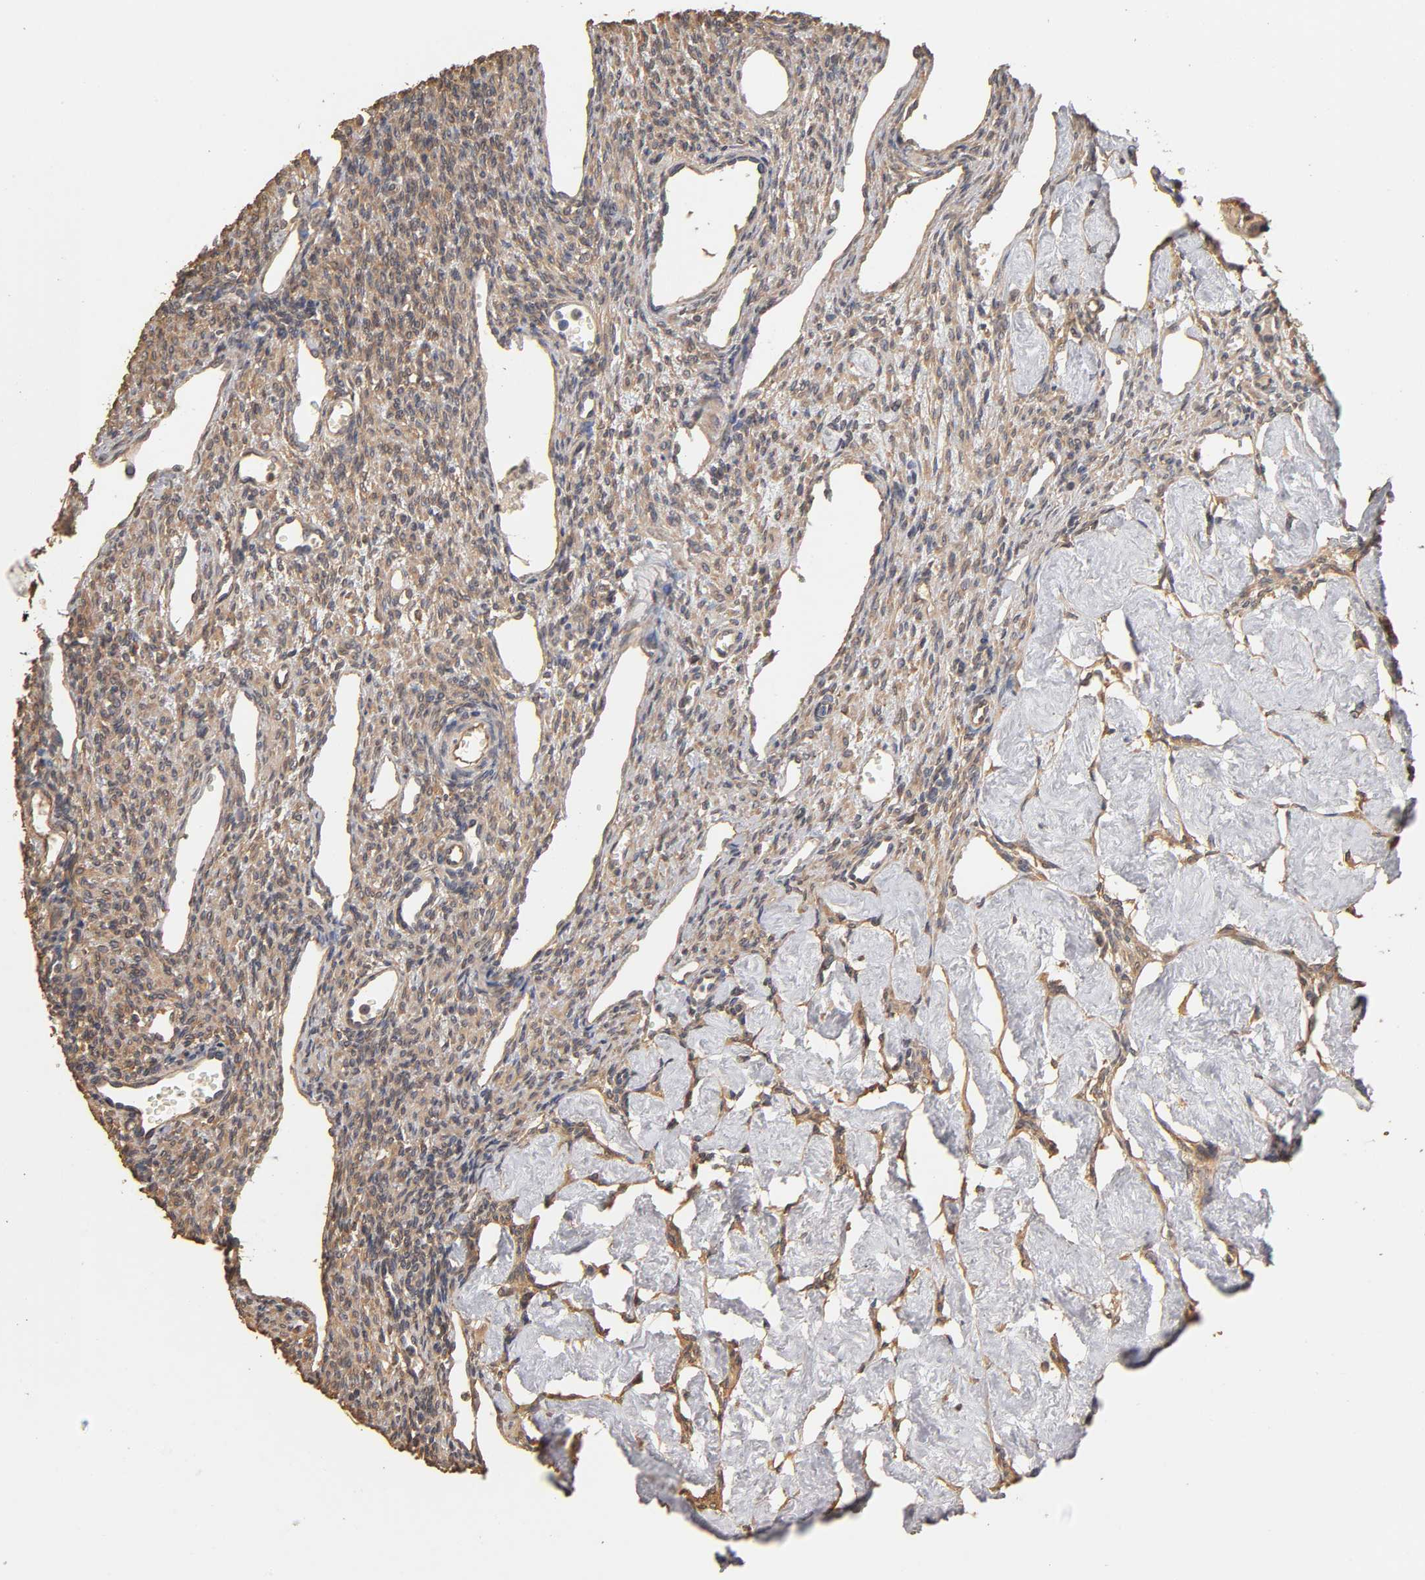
{"staining": {"intensity": "weak", "quantity": "25%-75%", "location": "cytoplasmic/membranous"}, "tissue": "ovary", "cell_type": "Ovarian stroma cells", "image_type": "normal", "snomed": [{"axis": "morphology", "description": "Normal tissue, NOS"}, {"axis": "topography", "description": "Ovary"}], "caption": "DAB (3,3'-diaminobenzidine) immunohistochemical staining of unremarkable ovary shows weak cytoplasmic/membranous protein staining in about 25%-75% of ovarian stroma cells.", "gene": "VSIG4", "patient": {"sex": "female", "age": 33}}